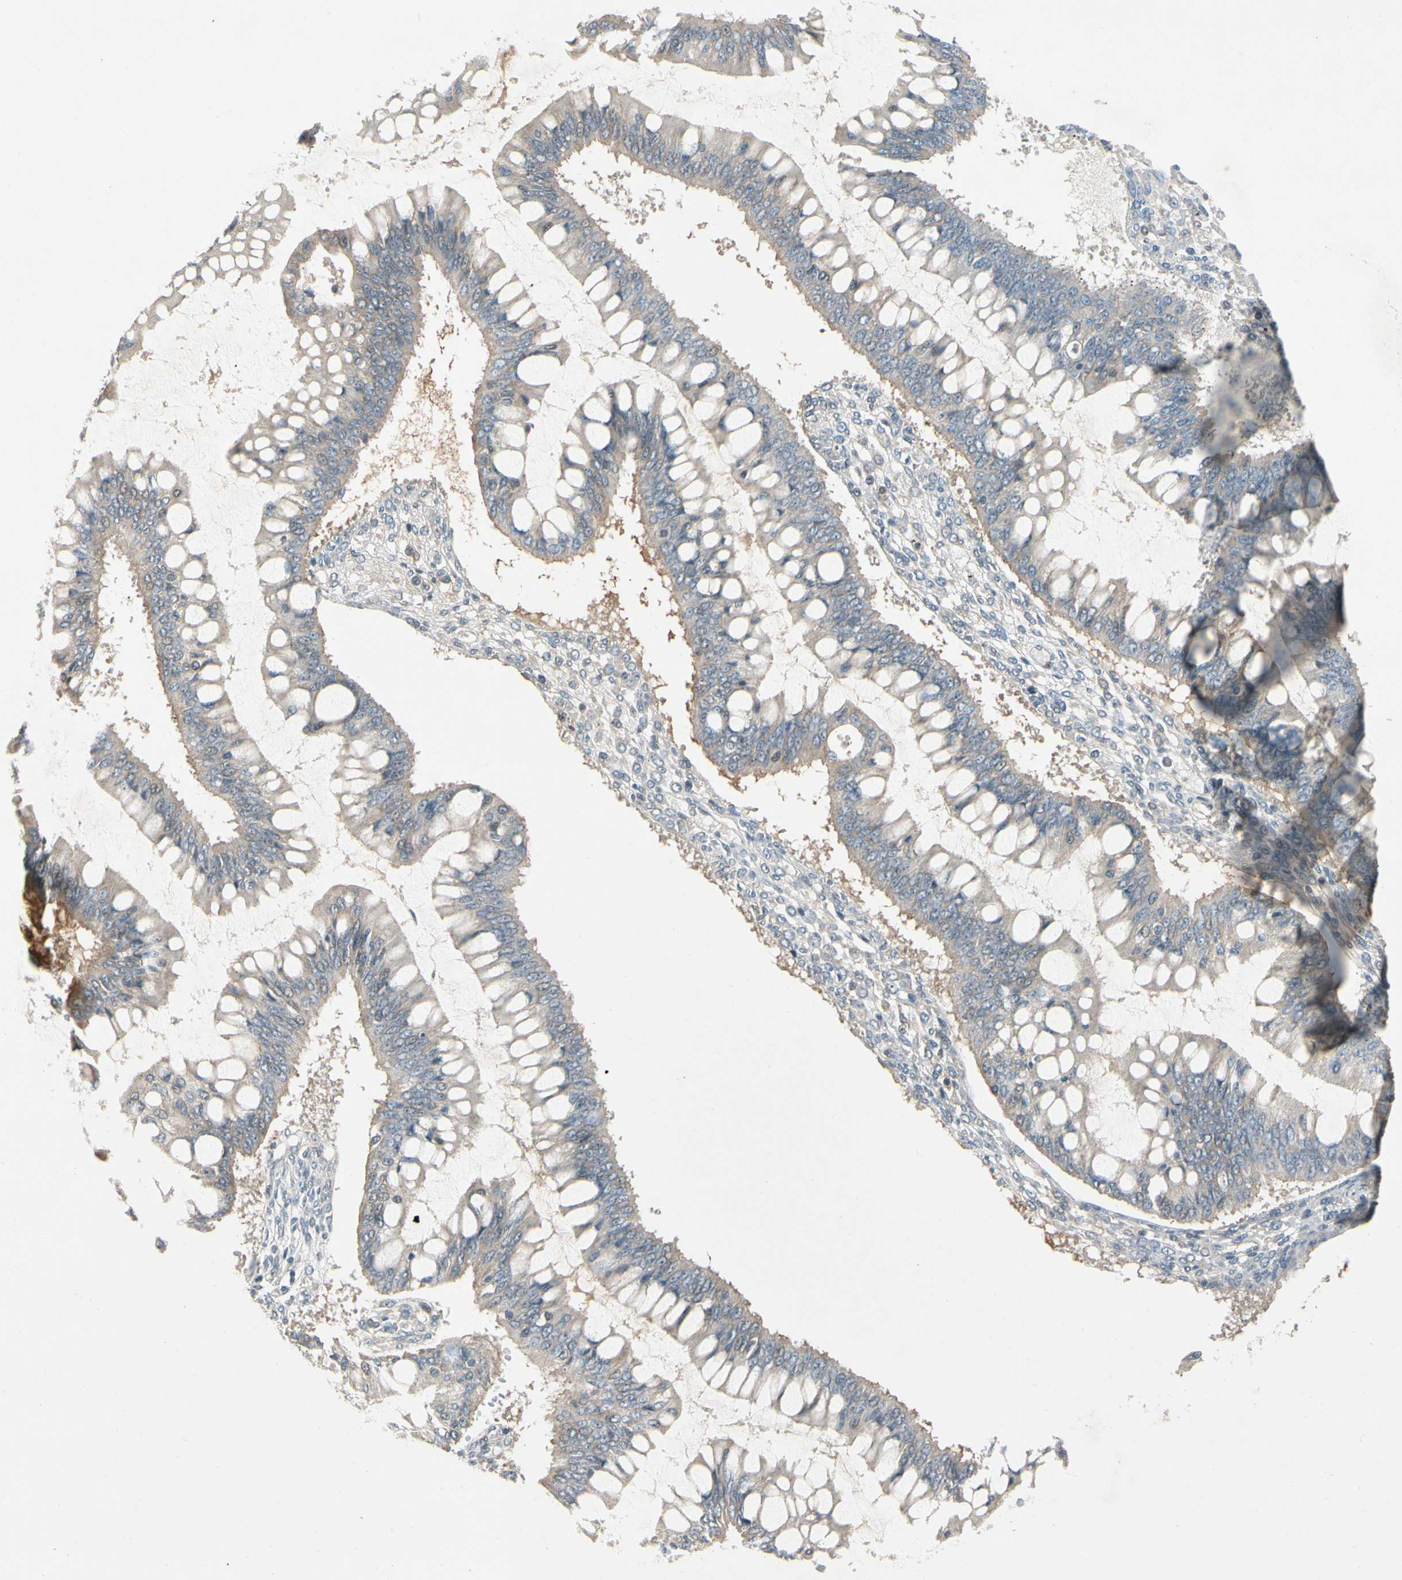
{"staining": {"intensity": "weak", "quantity": ">75%", "location": "cytoplasmic/membranous"}, "tissue": "ovarian cancer", "cell_type": "Tumor cells", "image_type": "cancer", "snomed": [{"axis": "morphology", "description": "Cystadenocarcinoma, mucinous, NOS"}, {"axis": "topography", "description": "Ovary"}], "caption": "This is a histology image of immunohistochemistry (IHC) staining of ovarian cancer (mucinous cystadenocarcinoma), which shows weak positivity in the cytoplasmic/membranous of tumor cells.", "gene": "ICAM5", "patient": {"sex": "female", "age": 73}}